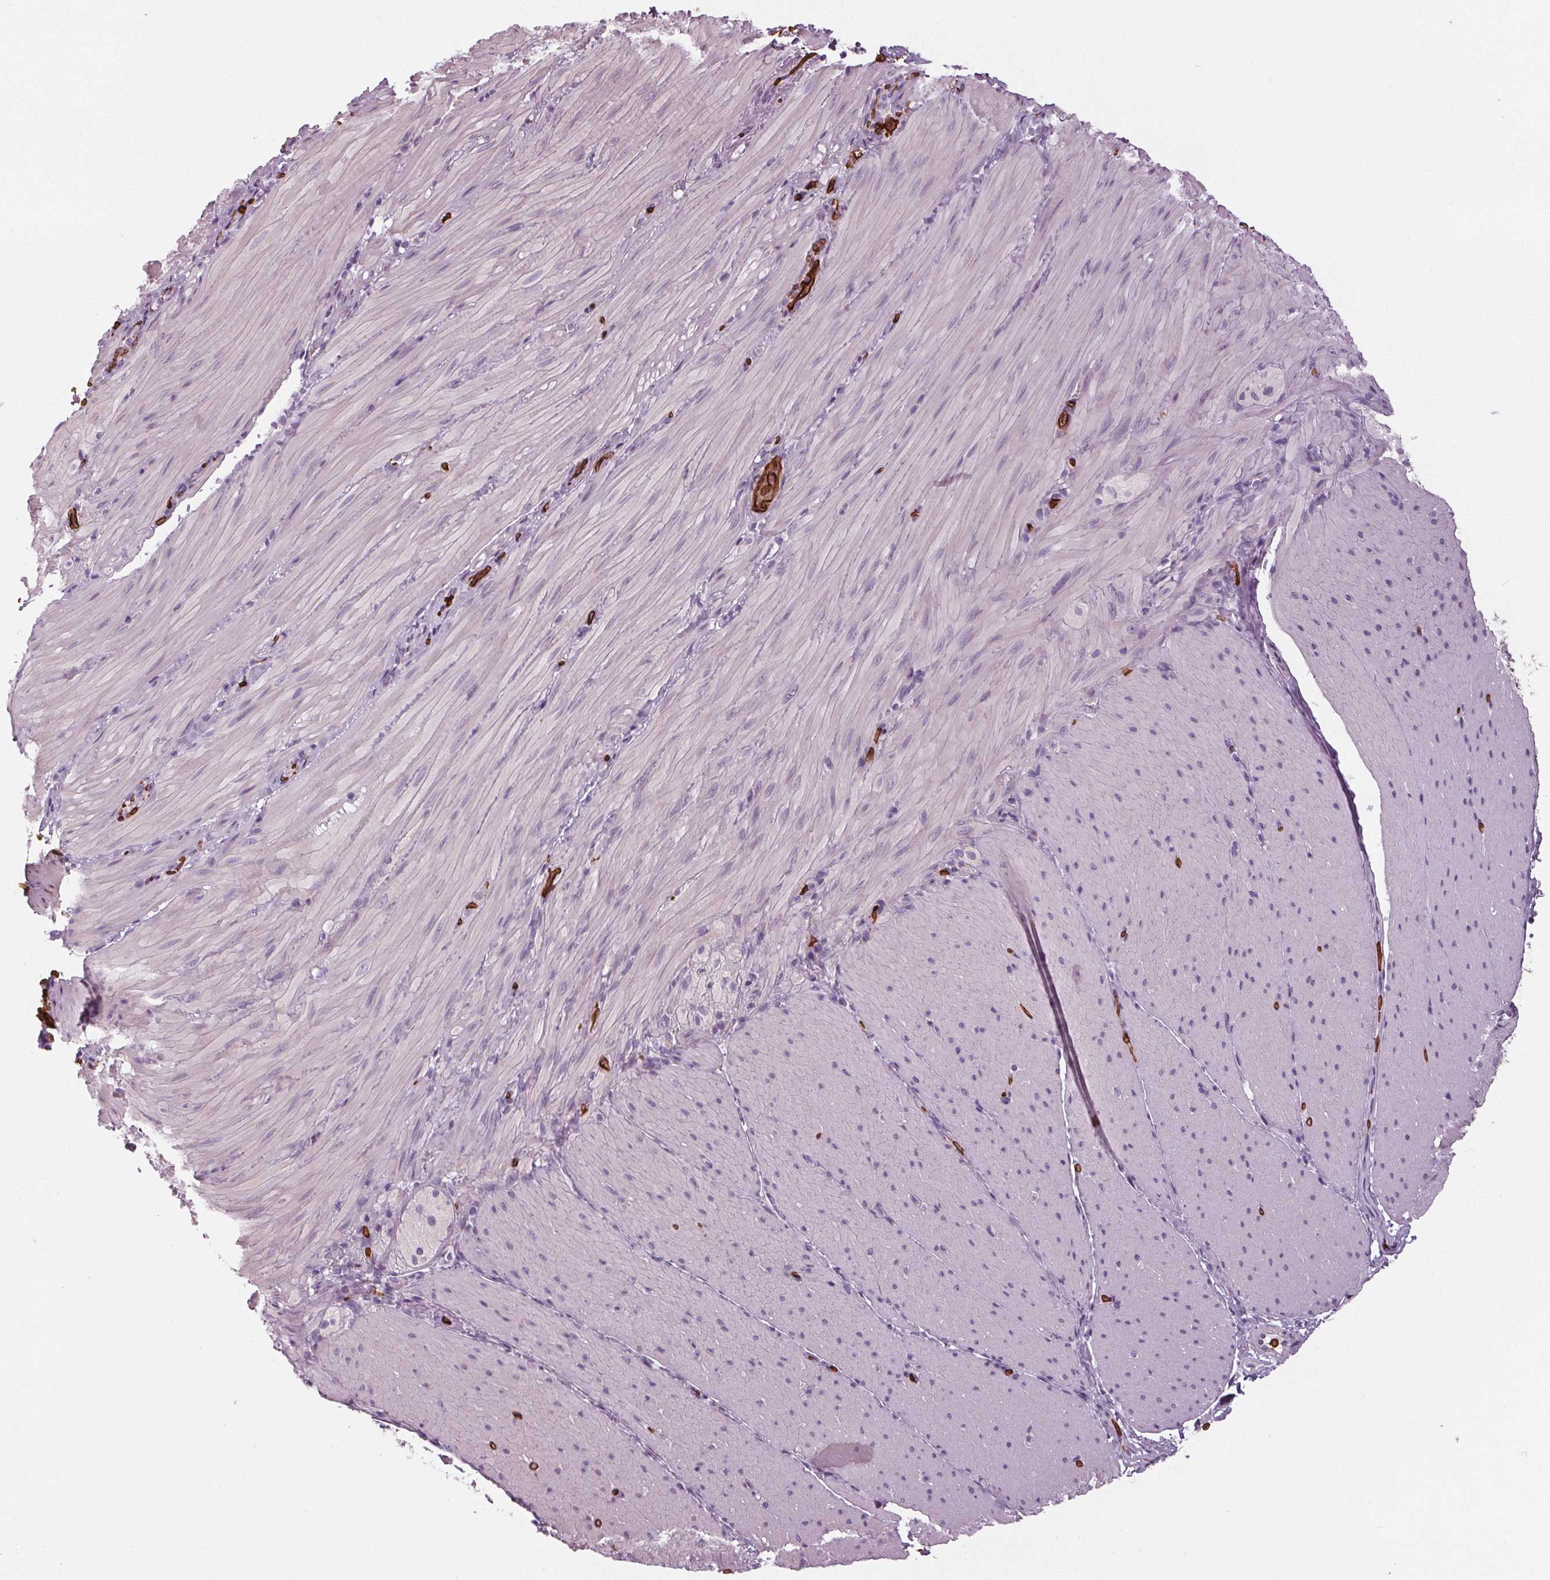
{"staining": {"intensity": "negative", "quantity": "none", "location": "none"}, "tissue": "smooth muscle", "cell_type": "Smooth muscle cells", "image_type": "normal", "snomed": [{"axis": "morphology", "description": "Normal tissue, NOS"}, {"axis": "topography", "description": "Smooth muscle"}, {"axis": "topography", "description": "Colon"}], "caption": "DAB immunohistochemical staining of normal smooth muscle demonstrates no significant staining in smooth muscle cells.", "gene": "SLC4A1", "patient": {"sex": "male", "age": 73}}